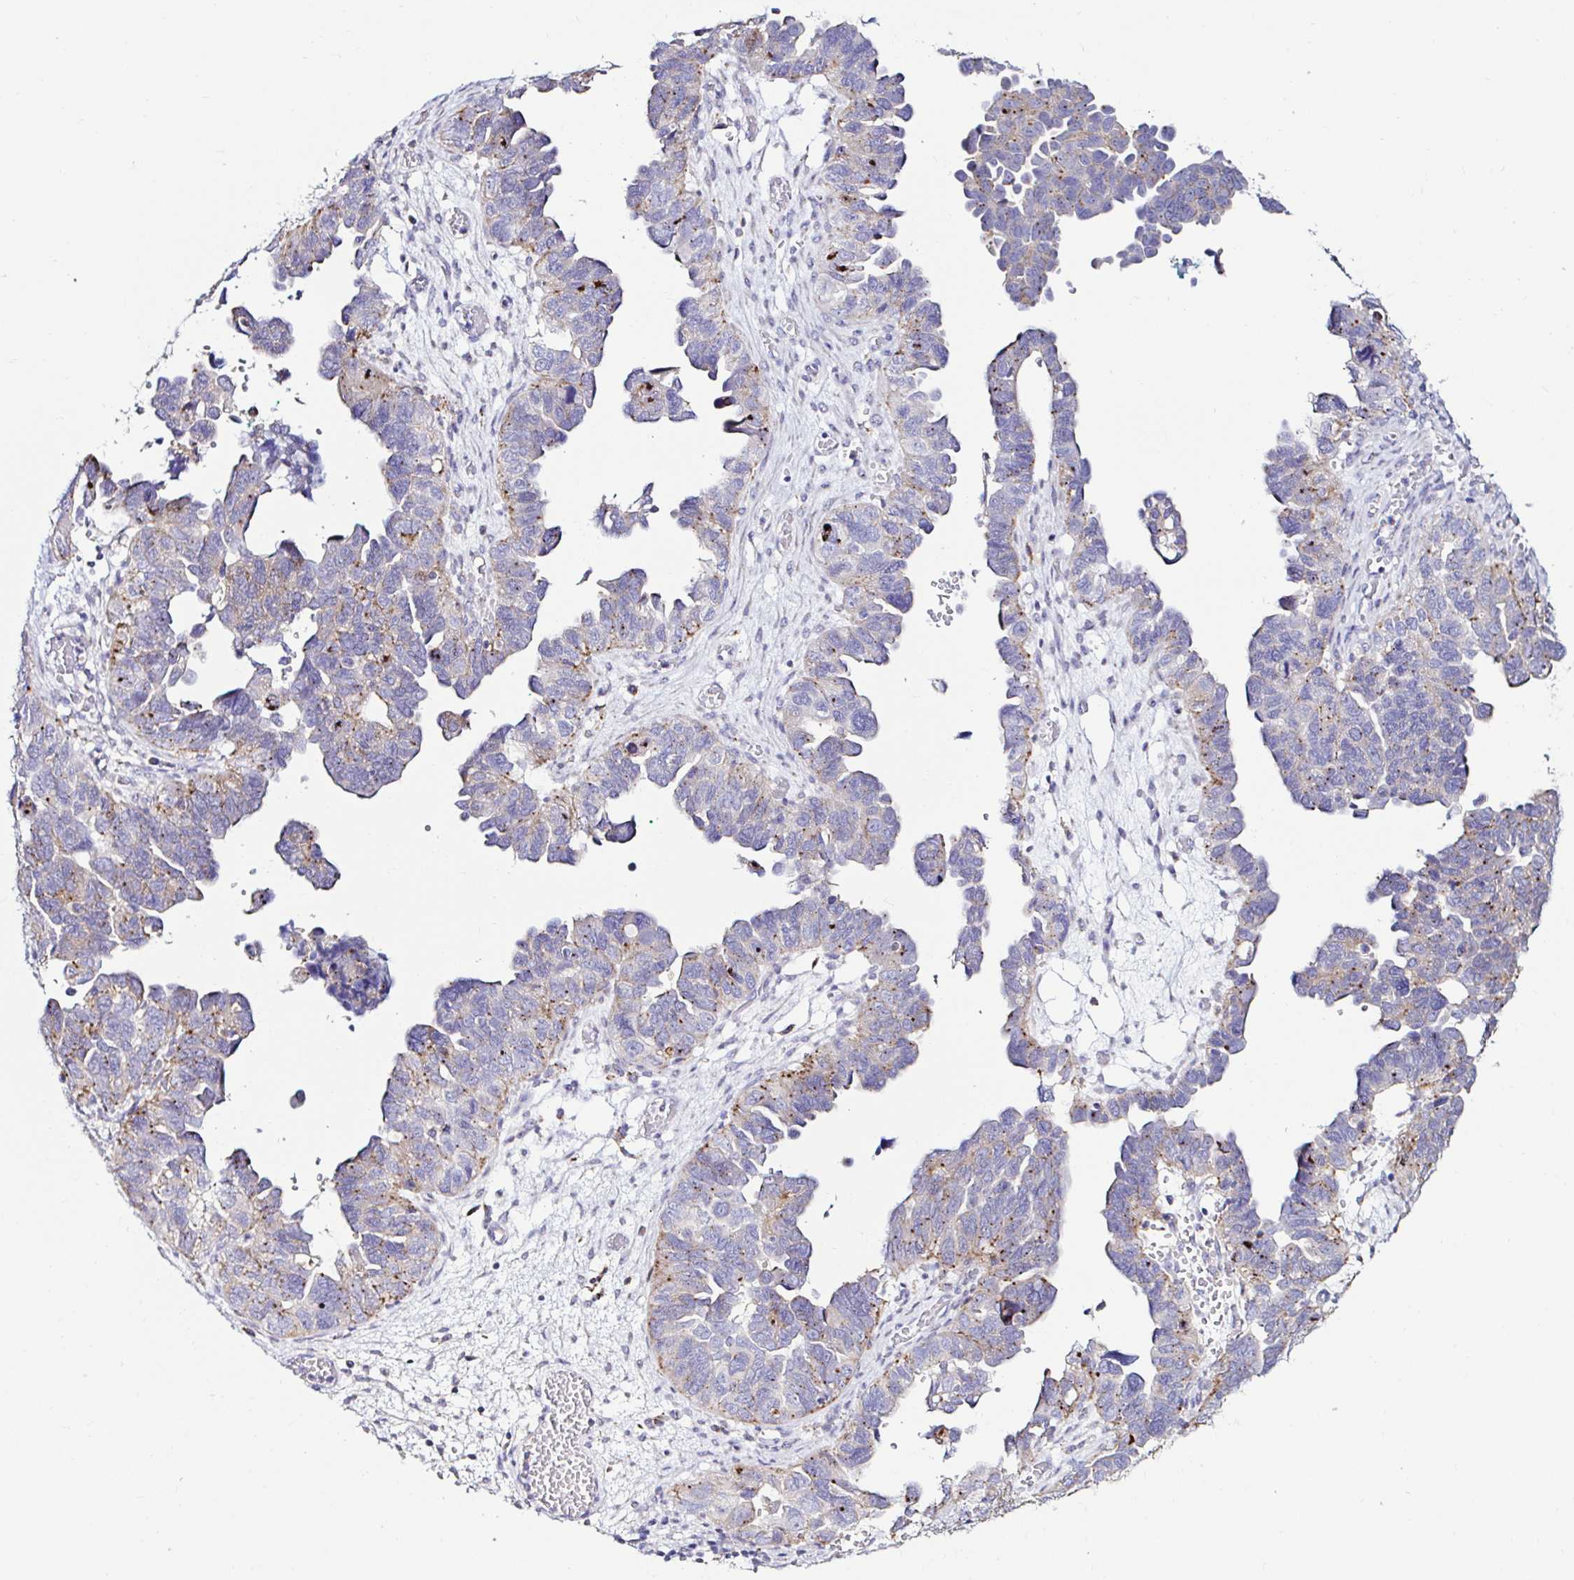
{"staining": {"intensity": "moderate", "quantity": "25%-75%", "location": "cytoplasmic/membranous"}, "tissue": "ovarian cancer", "cell_type": "Tumor cells", "image_type": "cancer", "snomed": [{"axis": "morphology", "description": "Cystadenocarcinoma, serous, NOS"}, {"axis": "topography", "description": "Ovary"}], "caption": "Tumor cells show medium levels of moderate cytoplasmic/membranous positivity in approximately 25%-75% of cells in human ovarian cancer (serous cystadenocarcinoma).", "gene": "GALNS", "patient": {"sex": "female", "age": 64}}